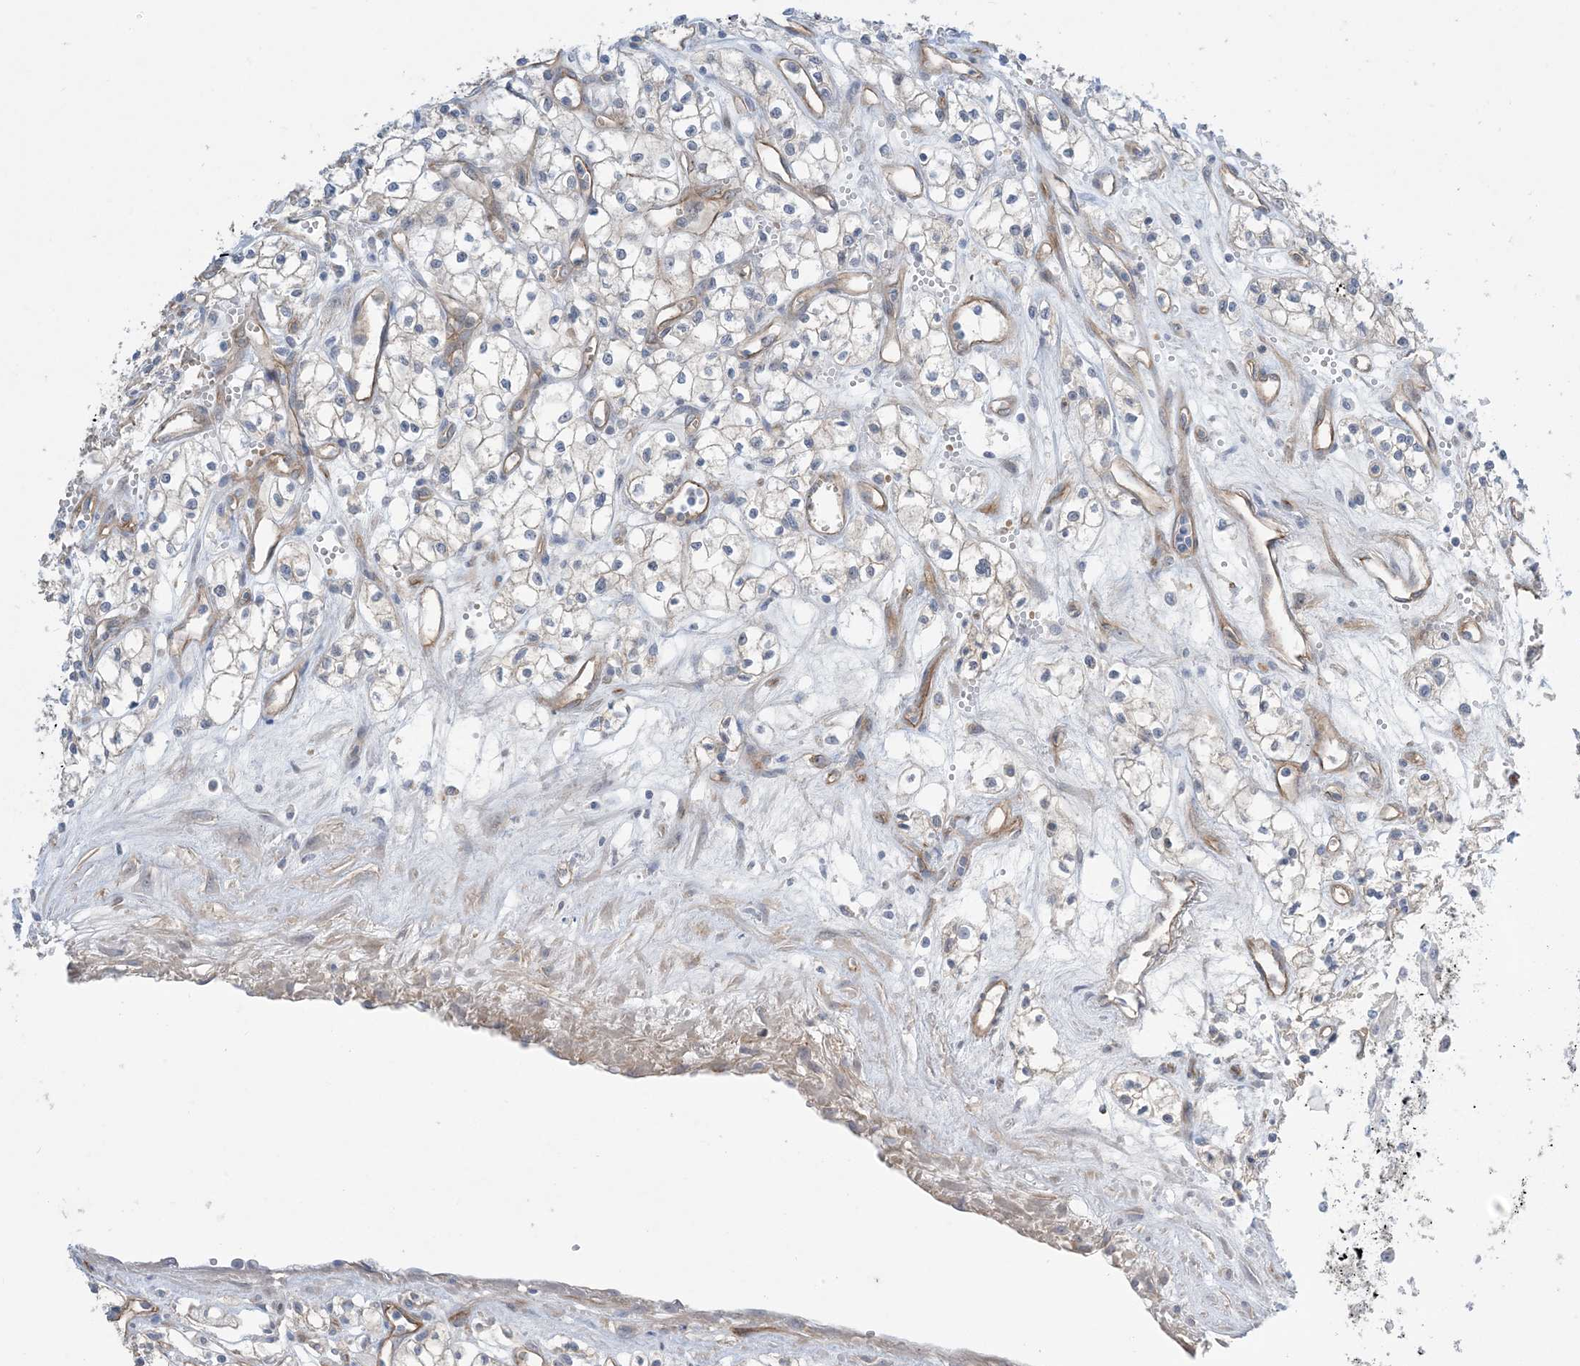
{"staining": {"intensity": "weak", "quantity": "<25%", "location": "cytoplasmic/membranous"}, "tissue": "renal cancer", "cell_type": "Tumor cells", "image_type": "cancer", "snomed": [{"axis": "morphology", "description": "Adenocarcinoma, NOS"}, {"axis": "topography", "description": "Kidney"}], "caption": "This is a histopathology image of immunohistochemistry (IHC) staining of adenocarcinoma (renal), which shows no staining in tumor cells.", "gene": "AOC1", "patient": {"sex": "male", "age": 59}}